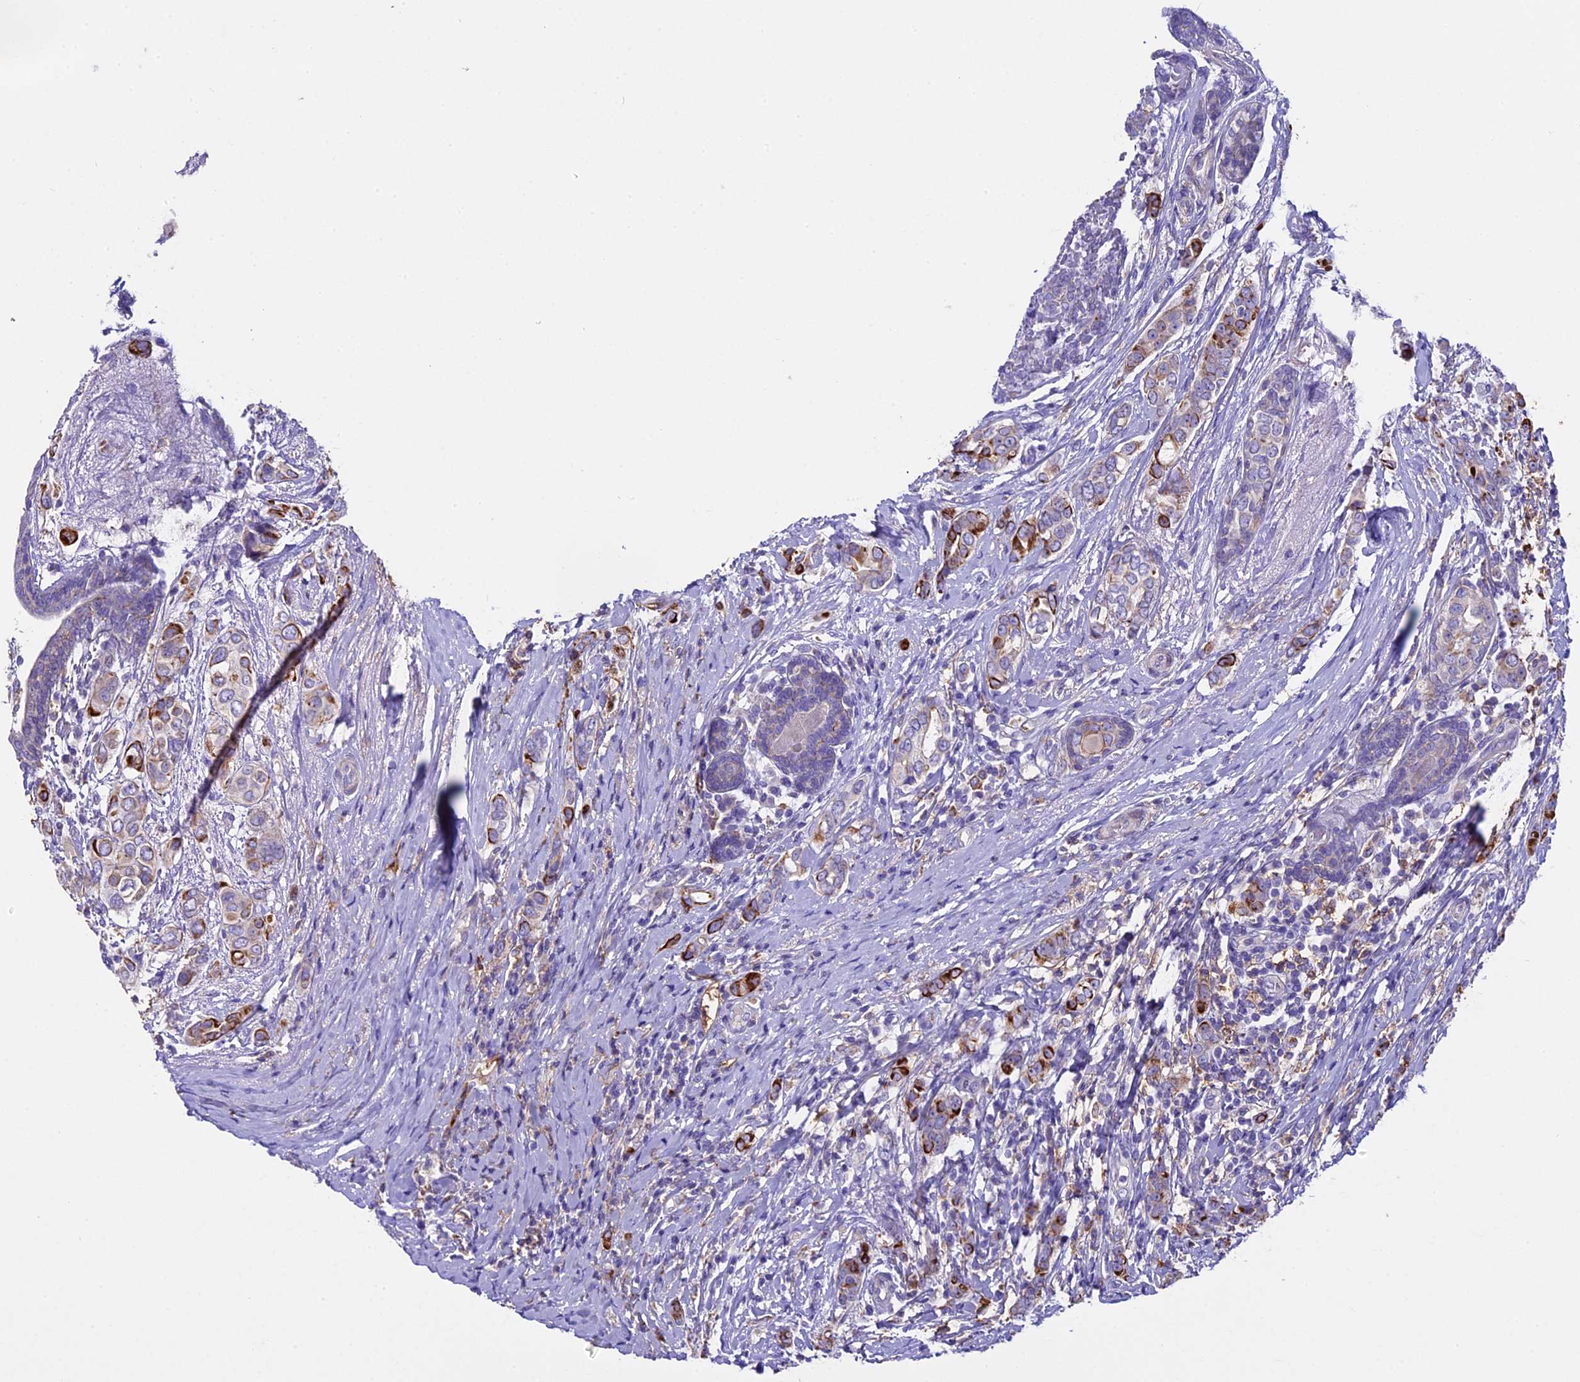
{"staining": {"intensity": "strong", "quantity": "25%-75%", "location": "cytoplasmic/membranous"}, "tissue": "breast cancer", "cell_type": "Tumor cells", "image_type": "cancer", "snomed": [{"axis": "morphology", "description": "Lobular carcinoma"}, {"axis": "topography", "description": "Breast"}], "caption": "IHC (DAB (3,3'-diaminobenzidine)) staining of human breast cancer (lobular carcinoma) displays strong cytoplasmic/membranous protein staining in about 25%-75% of tumor cells. The staining is performed using DAB (3,3'-diaminobenzidine) brown chromogen to label protein expression. The nuclei are counter-stained blue using hematoxylin.", "gene": "NOD2", "patient": {"sex": "female", "age": 51}}